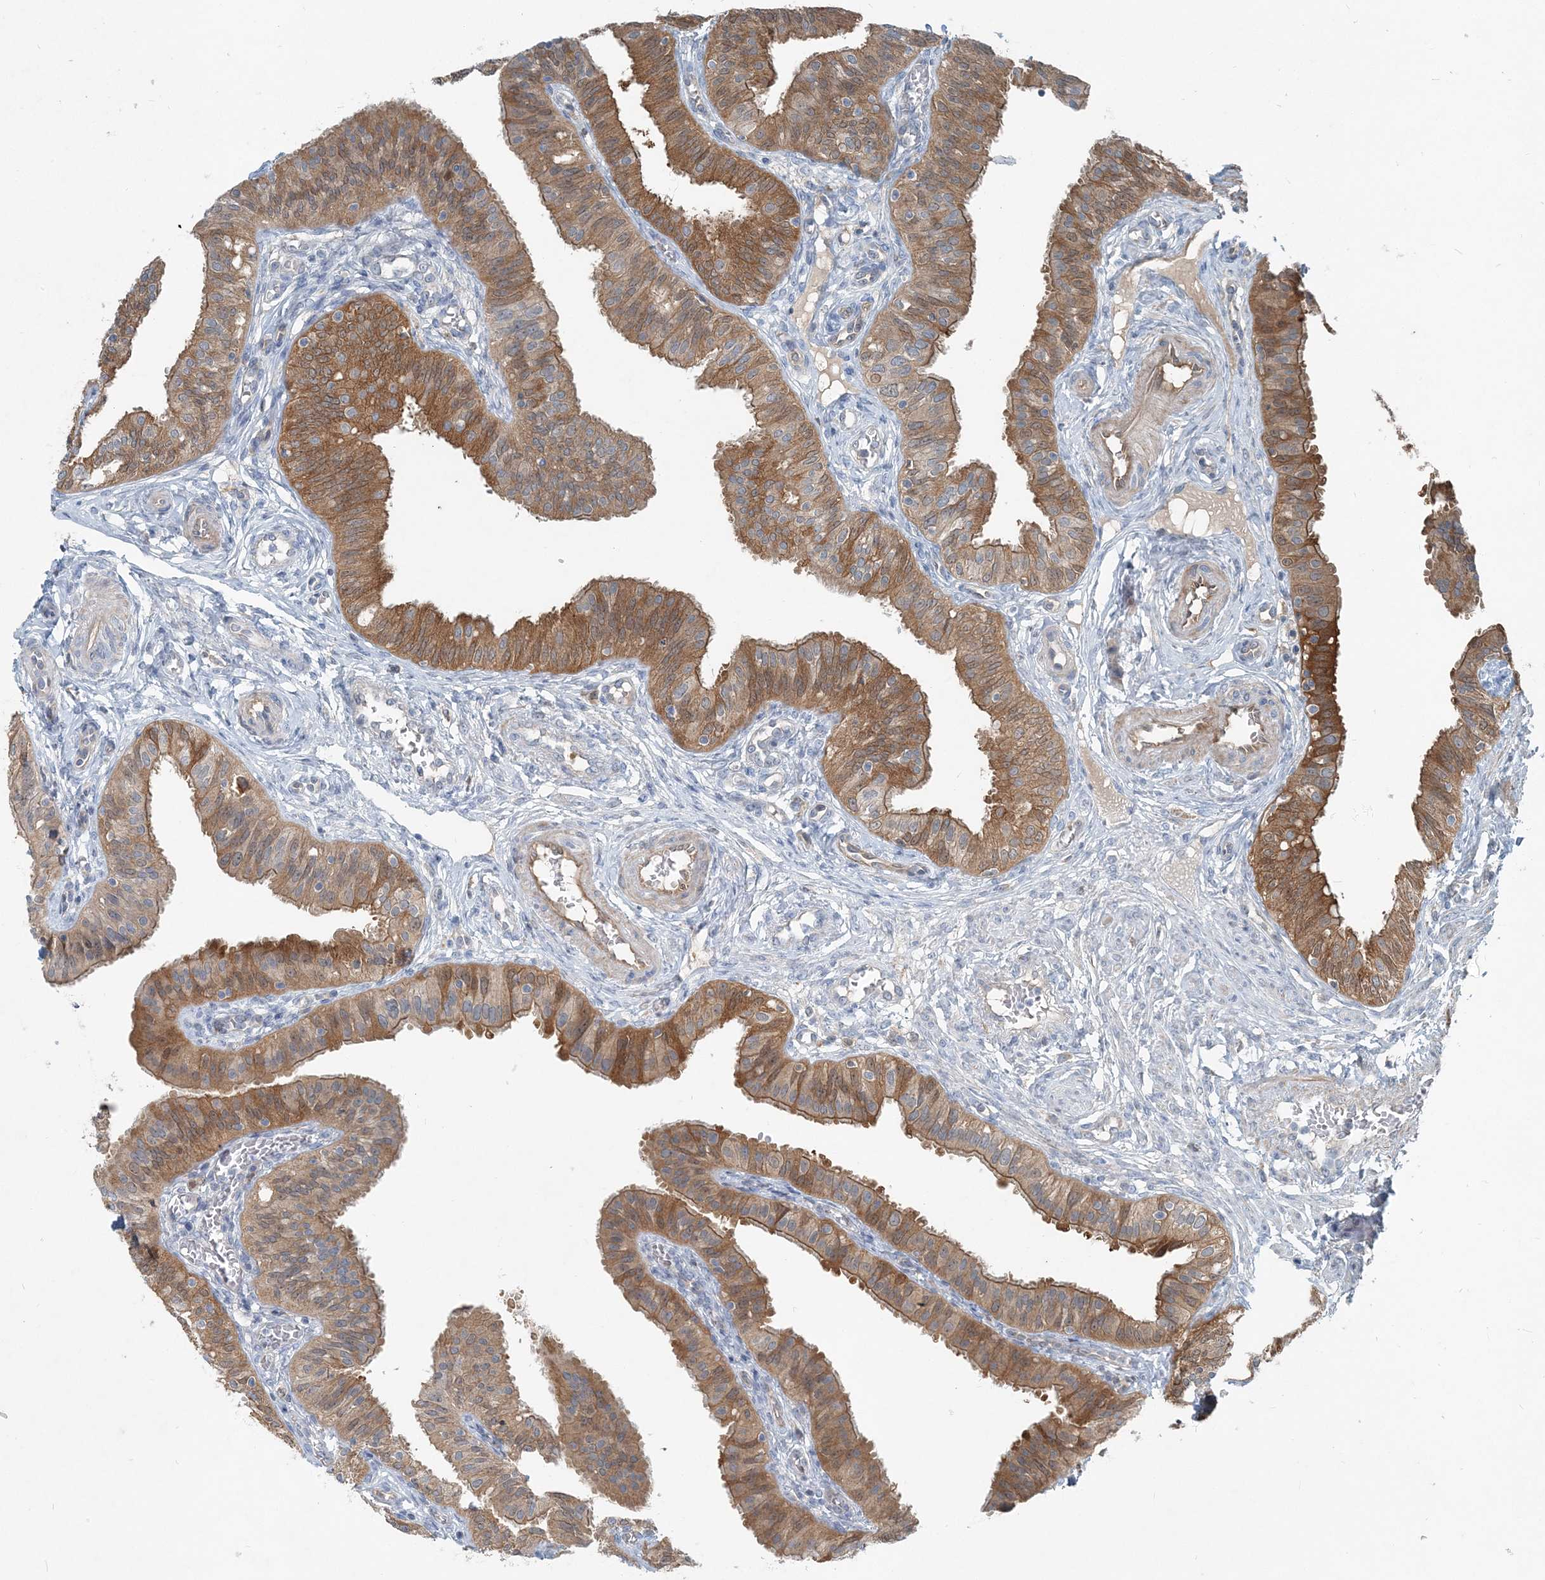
{"staining": {"intensity": "strong", "quantity": ">75%", "location": "cytoplasmic/membranous"}, "tissue": "fallopian tube", "cell_type": "Glandular cells", "image_type": "normal", "snomed": [{"axis": "morphology", "description": "Normal tissue, NOS"}, {"axis": "topography", "description": "Fallopian tube"}, {"axis": "topography", "description": "Ovary"}], "caption": "Protein analysis of unremarkable fallopian tube demonstrates strong cytoplasmic/membranous expression in approximately >75% of glandular cells. The protein is stained brown, and the nuclei are stained in blue (DAB IHC with brightfield microscopy, high magnification).", "gene": "ARMH1", "patient": {"sex": "female", "age": 42}}